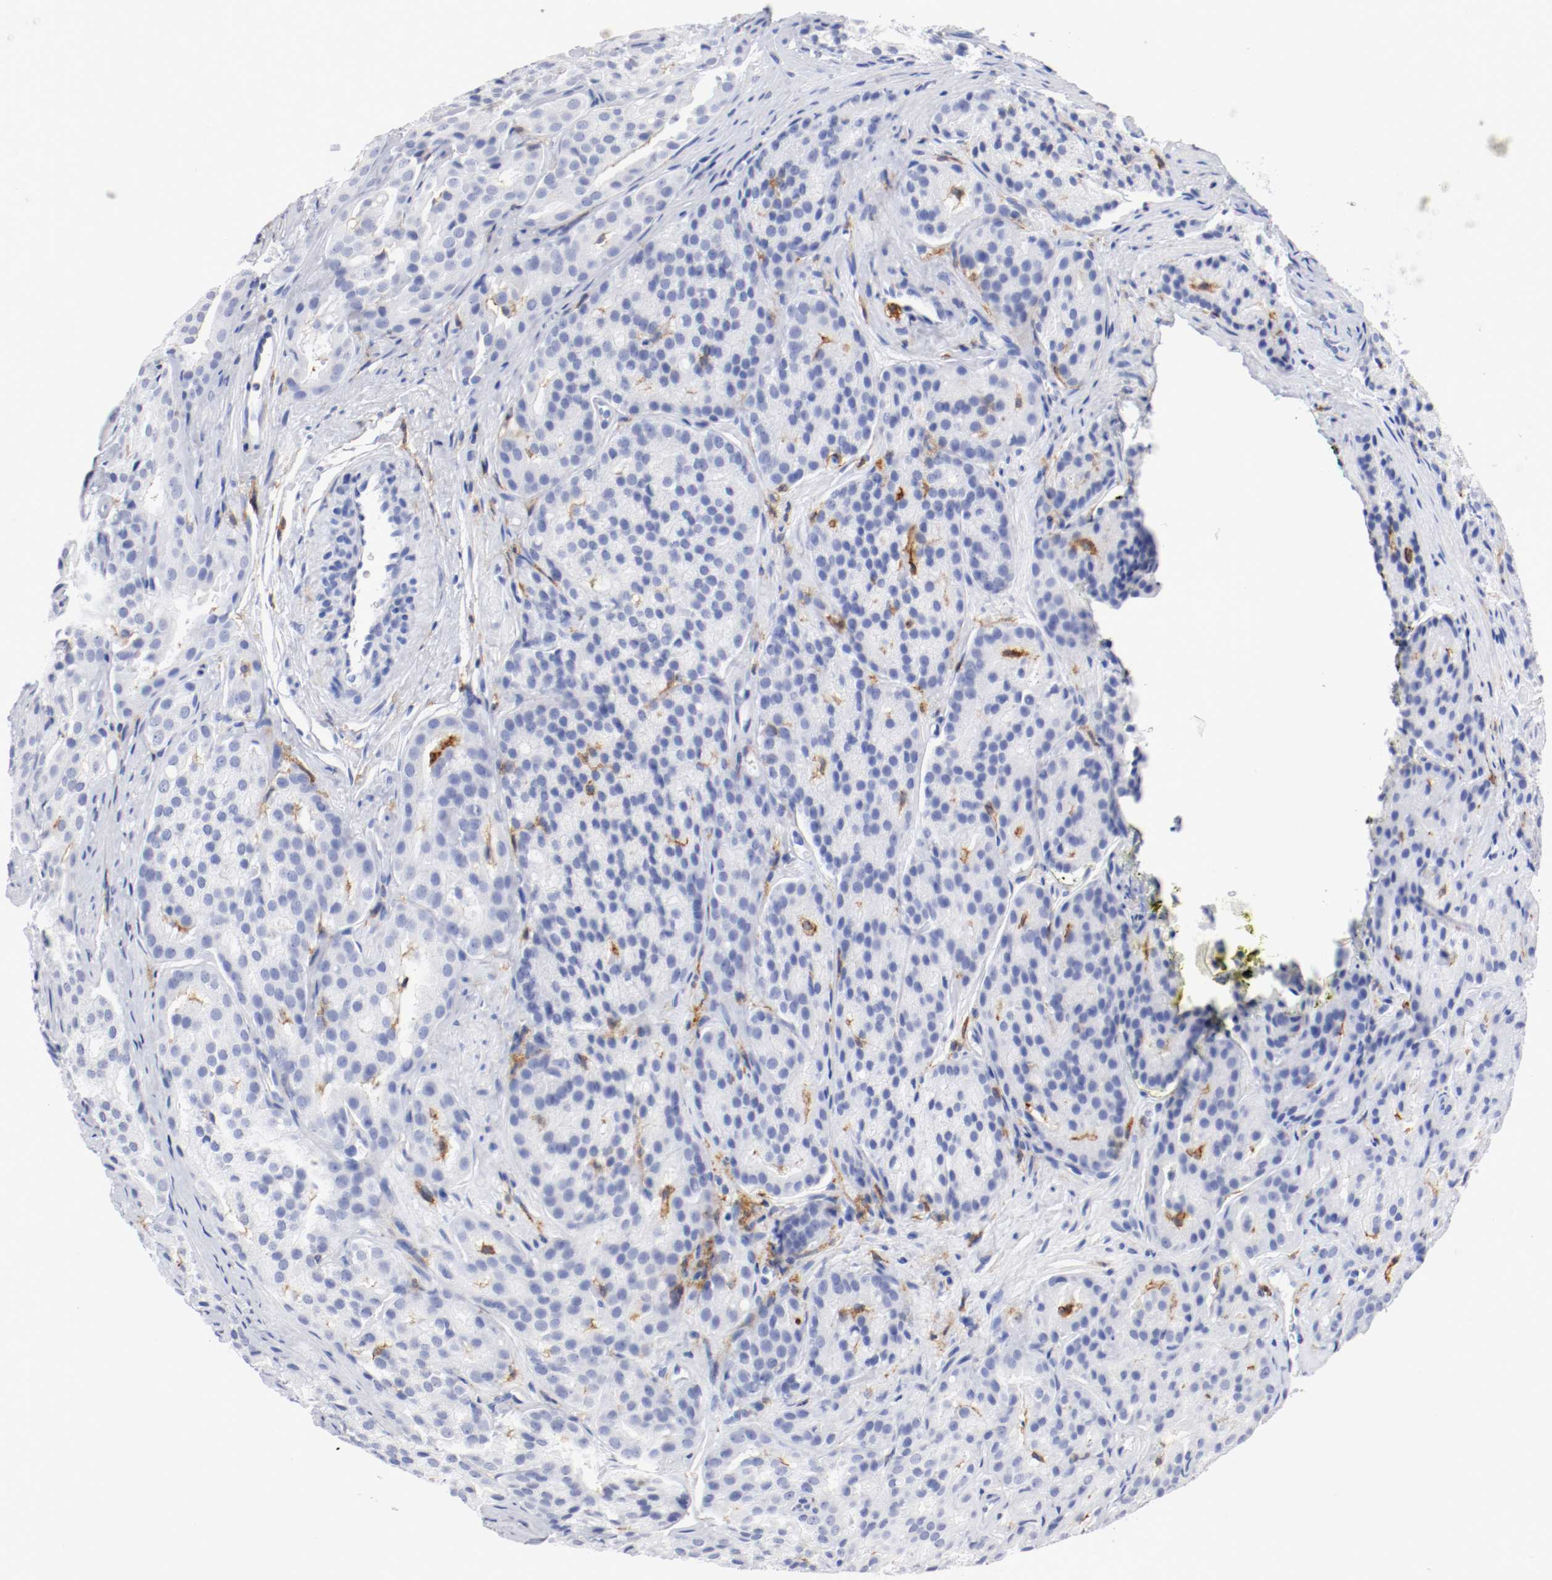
{"staining": {"intensity": "negative", "quantity": "none", "location": "none"}, "tissue": "prostate cancer", "cell_type": "Tumor cells", "image_type": "cancer", "snomed": [{"axis": "morphology", "description": "Adenocarcinoma, High grade"}, {"axis": "topography", "description": "Prostate"}], "caption": "Tumor cells are negative for protein expression in human high-grade adenocarcinoma (prostate).", "gene": "ITGAX", "patient": {"sex": "male", "age": 64}}